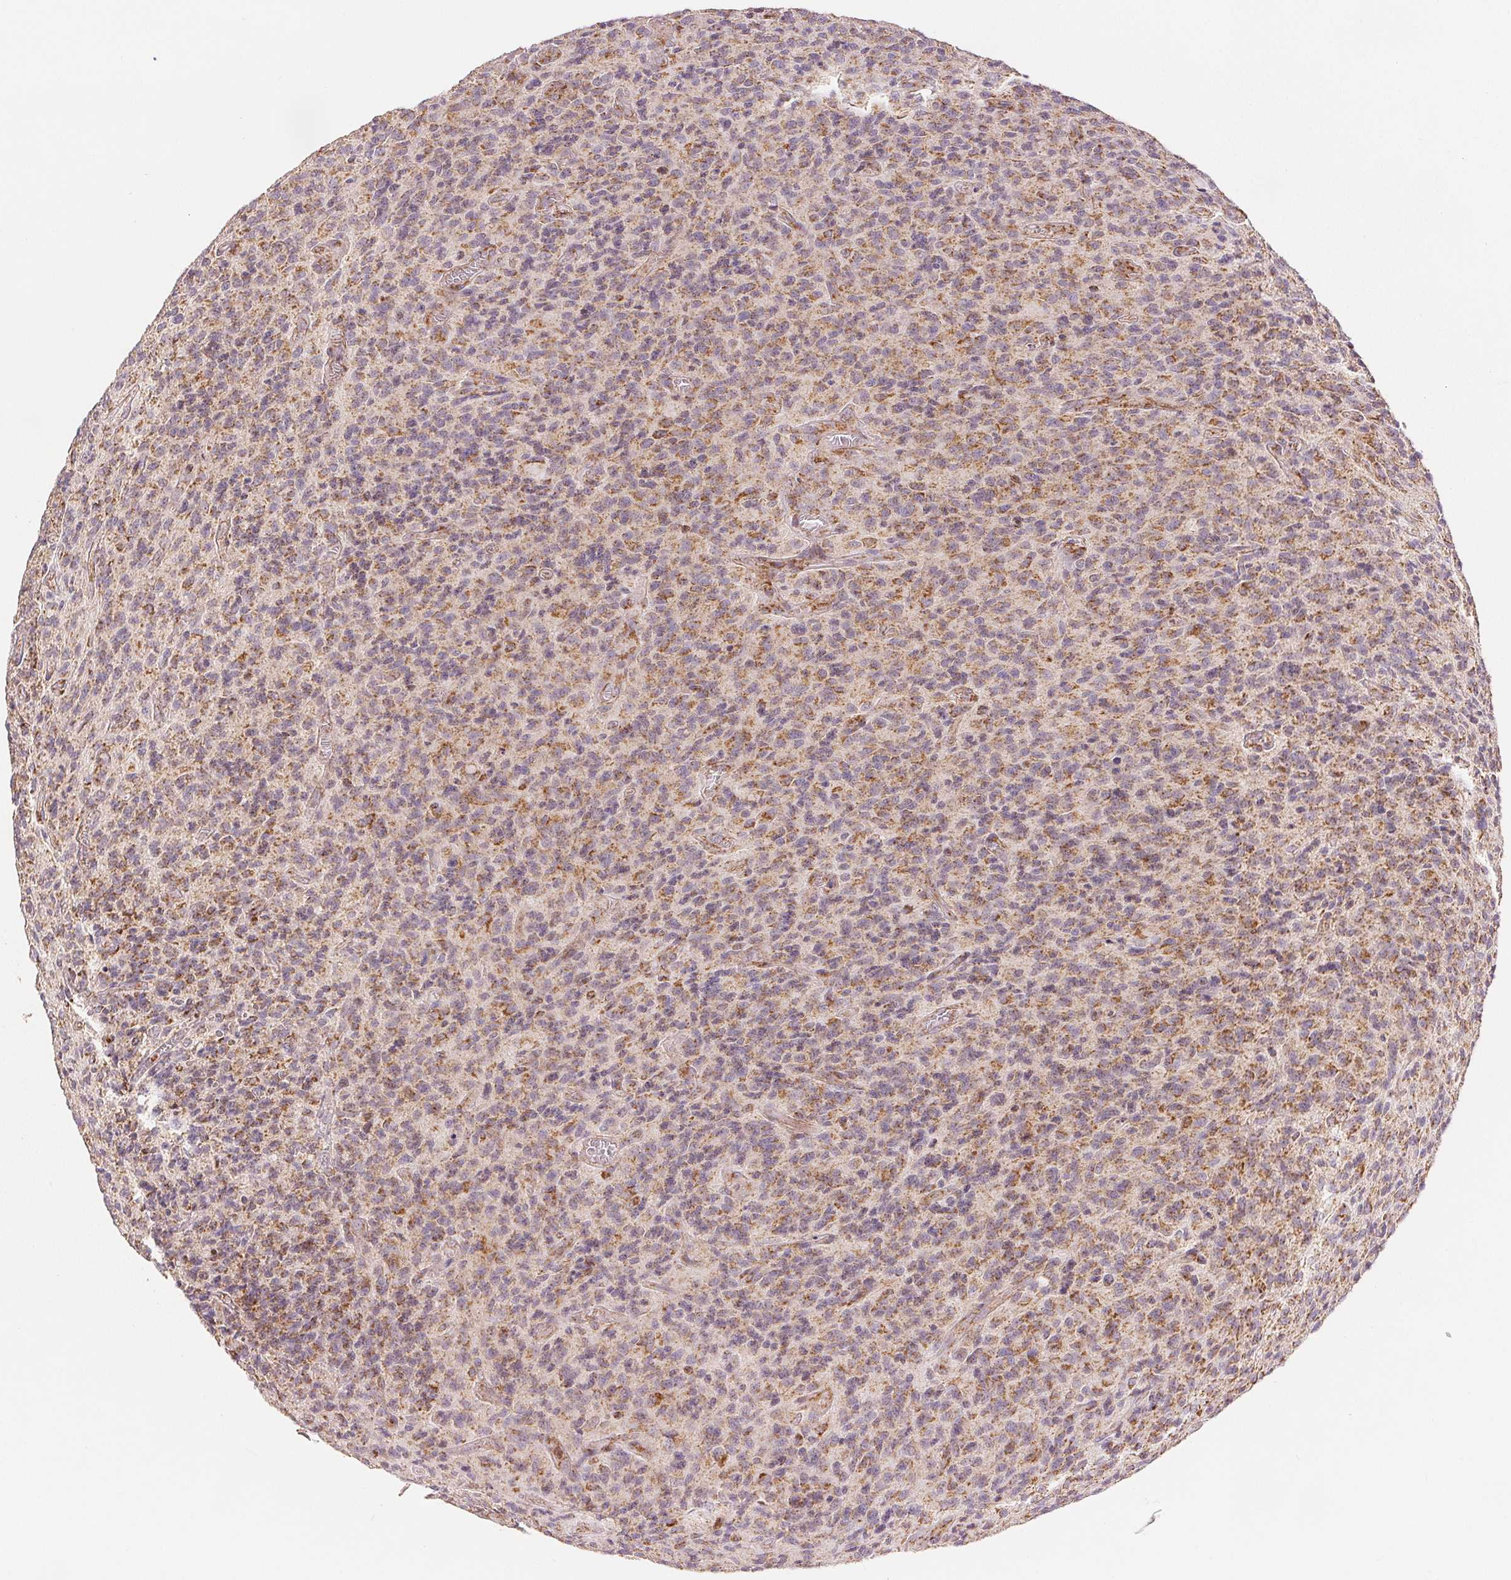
{"staining": {"intensity": "moderate", "quantity": "25%-75%", "location": "cytoplasmic/membranous"}, "tissue": "glioma", "cell_type": "Tumor cells", "image_type": "cancer", "snomed": [{"axis": "morphology", "description": "Glioma, malignant, High grade"}, {"axis": "topography", "description": "Brain"}], "caption": "A photomicrograph of human glioma stained for a protein reveals moderate cytoplasmic/membranous brown staining in tumor cells.", "gene": "SDHB", "patient": {"sex": "male", "age": 76}}